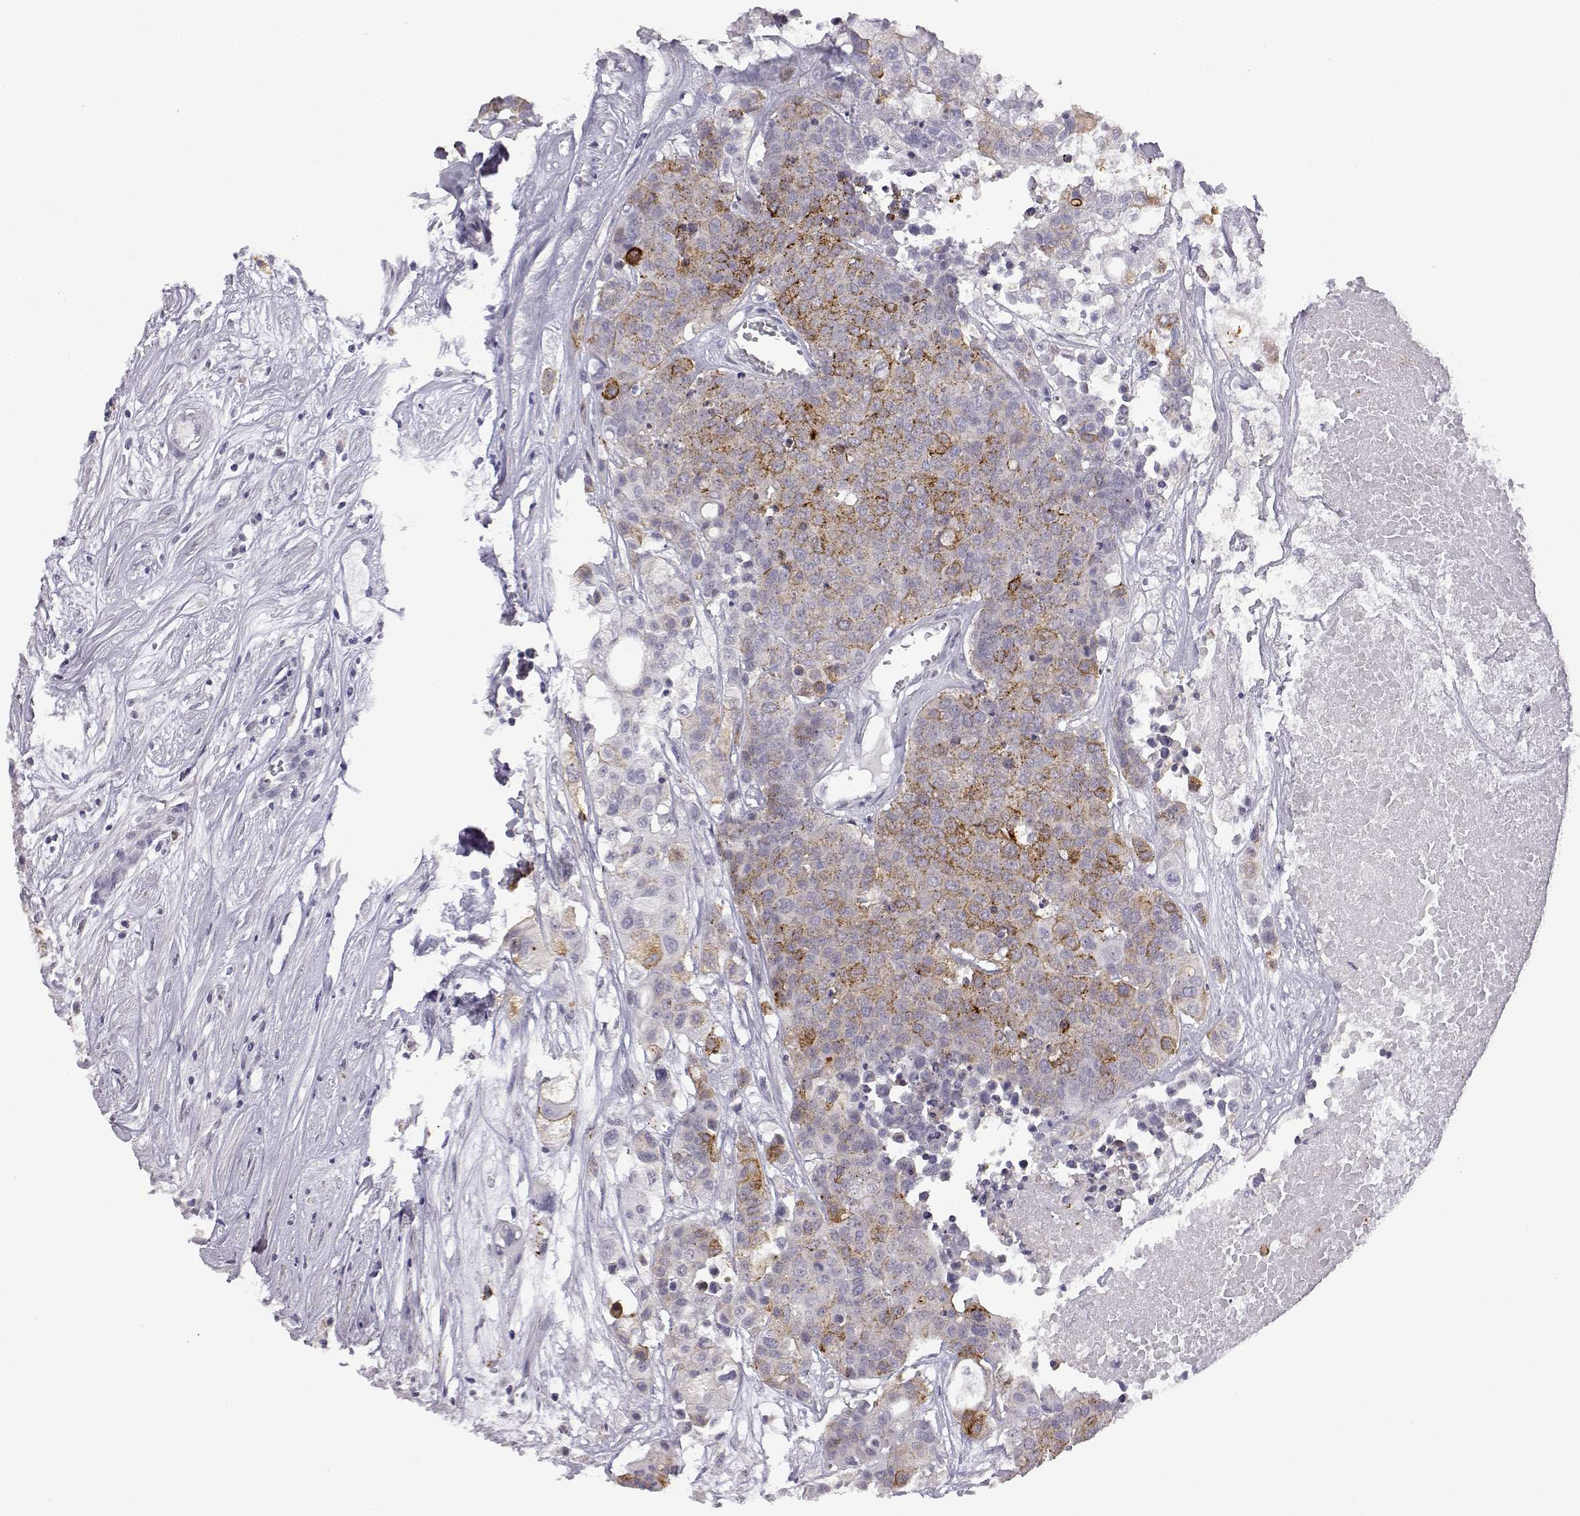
{"staining": {"intensity": "moderate", "quantity": "25%-75%", "location": "cytoplasmic/membranous"}, "tissue": "carcinoid", "cell_type": "Tumor cells", "image_type": "cancer", "snomed": [{"axis": "morphology", "description": "Carcinoid, malignant, NOS"}, {"axis": "topography", "description": "Colon"}], "caption": "Immunohistochemical staining of carcinoid (malignant) reveals medium levels of moderate cytoplasmic/membranous protein expression in approximately 25%-75% of tumor cells.", "gene": "VGF", "patient": {"sex": "male", "age": 81}}